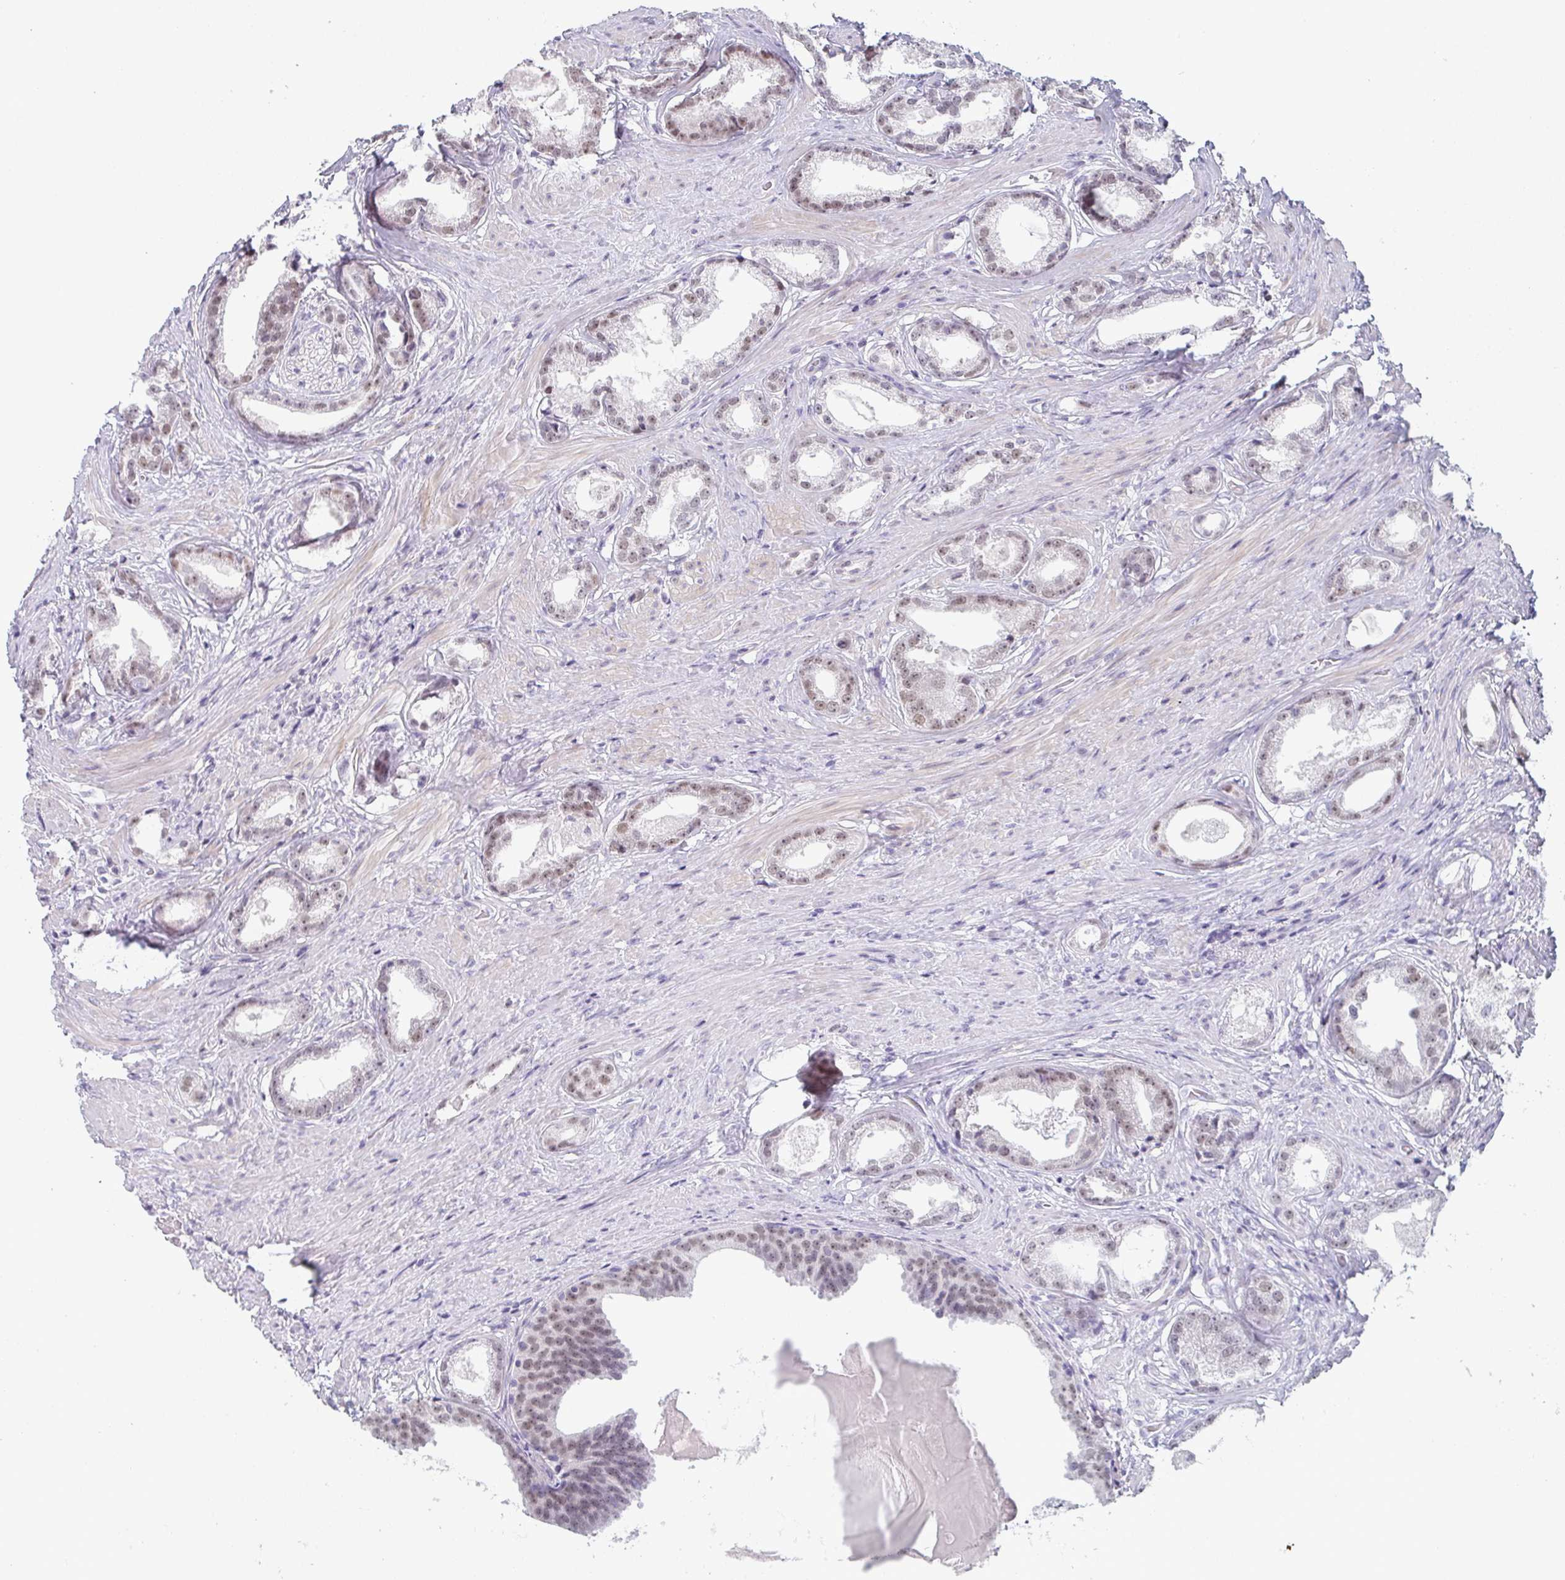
{"staining": {"intensity": "weak", "quantity": "25%-75%", "location": "nuclear"}, "tissue": "prostate cancer", "cell_type": "Tumor cells", "image_type": "cancer", "snomed": [{"axis": "morphology", "description": "Adenocarcinoma, Low grade"}, {"axis": "topography", "description": "Prostate"}], "caption": "Prostate adenocarcinoma (low-grade) stained with a brown dye demonstrates weak nuclear positive expression in about 25%-75% of tumor cells.", "gene": "PYCR3", "patient": {"sex": "male", "age": 65}}